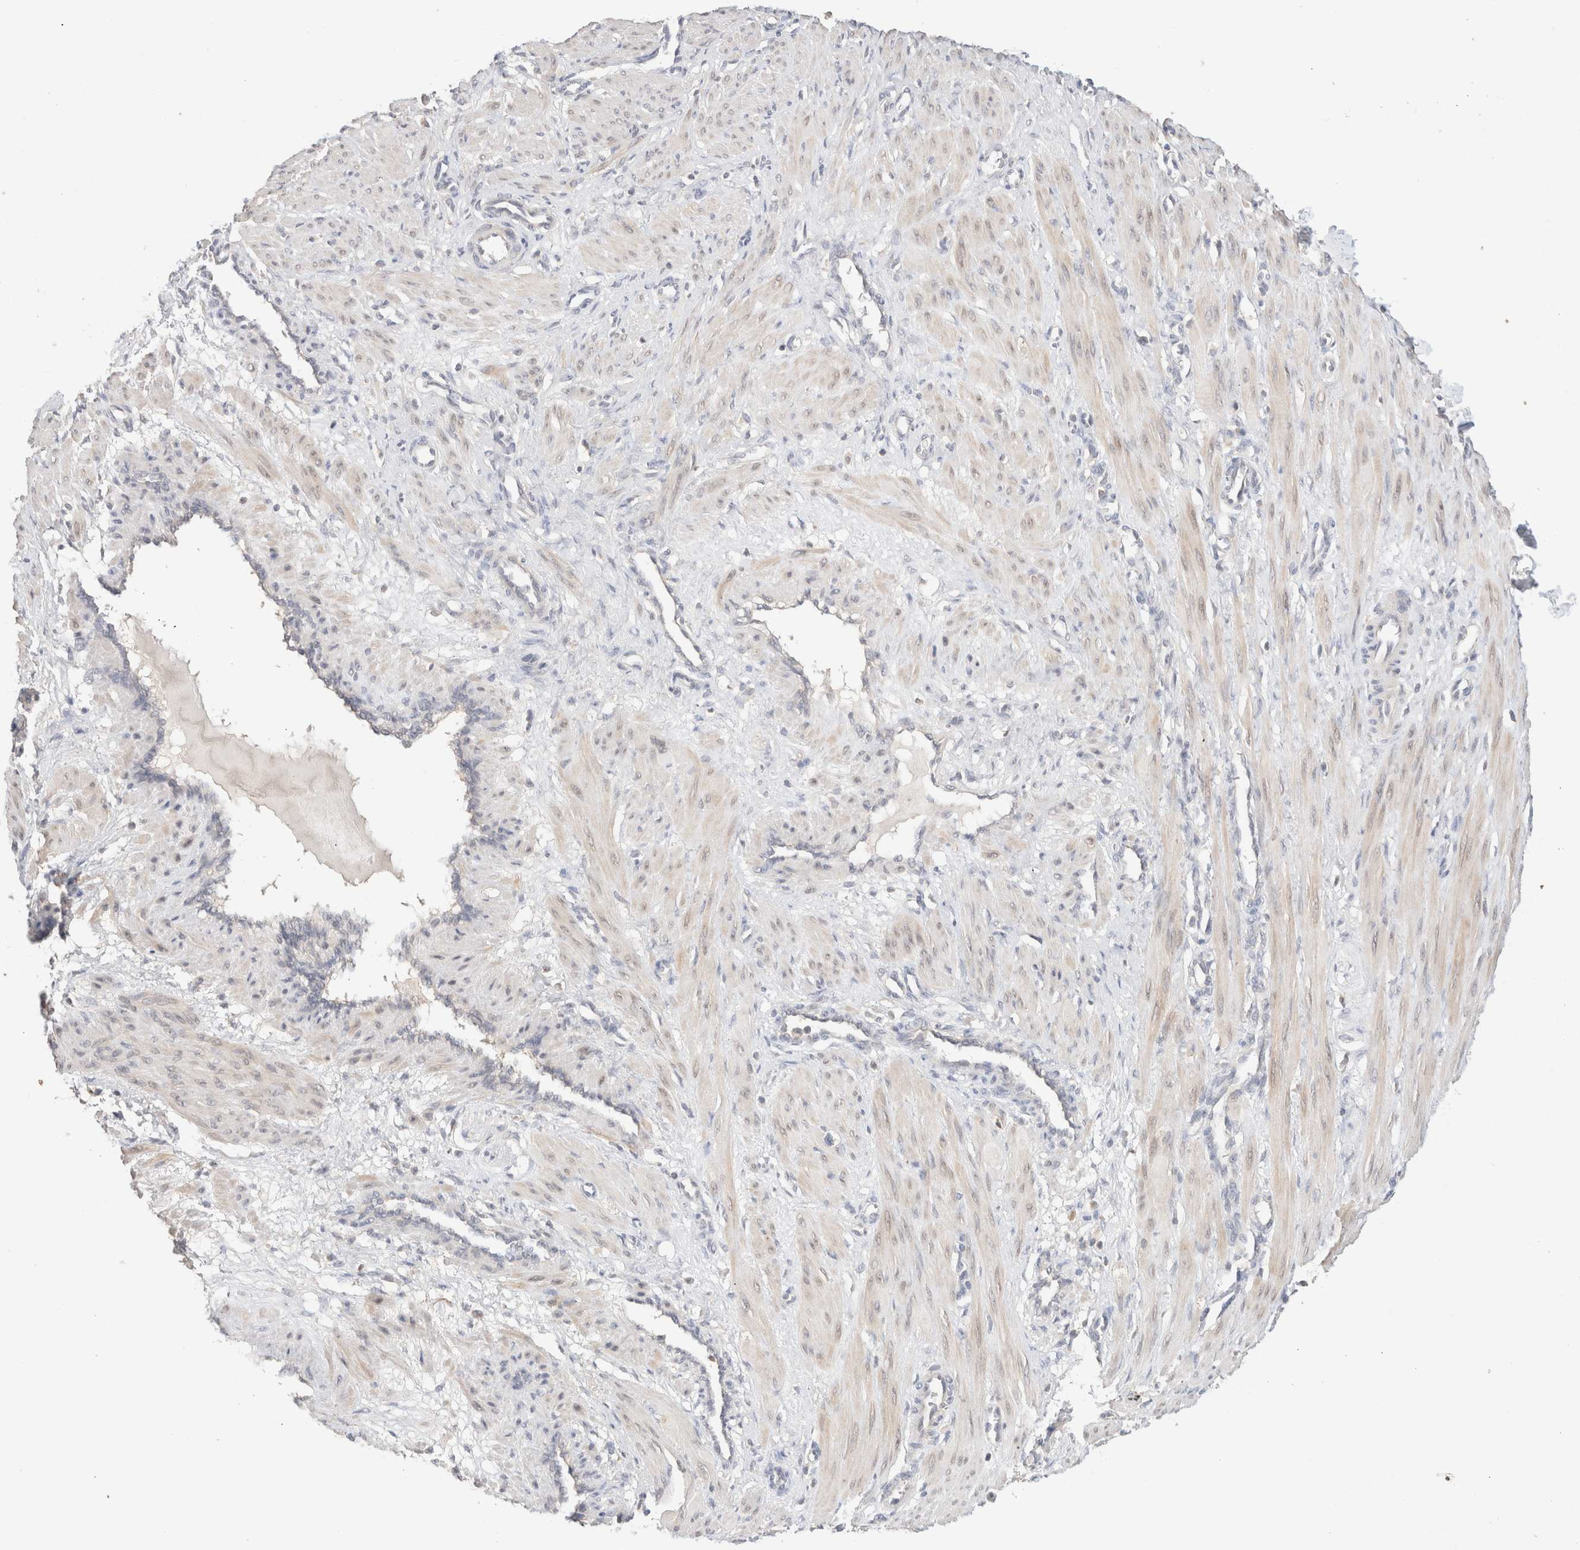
{"staining": {"intensity": "weak", "quantity": "25%-75%", "location": "cytoplasmic/membranous"}, "tissue": "smooth muscle", "cell_type": "Smooth muscle cells", "image_type": "normal", "snomed": [{"axis": "morphology", "description": "Normal tissue, NOS"}, {"axis": "topography", "description": "Endometrium"}], "caption": "An image of smooth muscle stained for a protein reveals weak cytoplasmic/membranous brown staining in smooth muscle cells. (Stains: DAB (3,3'-diaminobenzidine) in brown, nuclei in blue, Microscopy: brightfield microscopy at high magnification).", "gene": "TRIM41", "patient": {"sex": "female", "age": 33}}